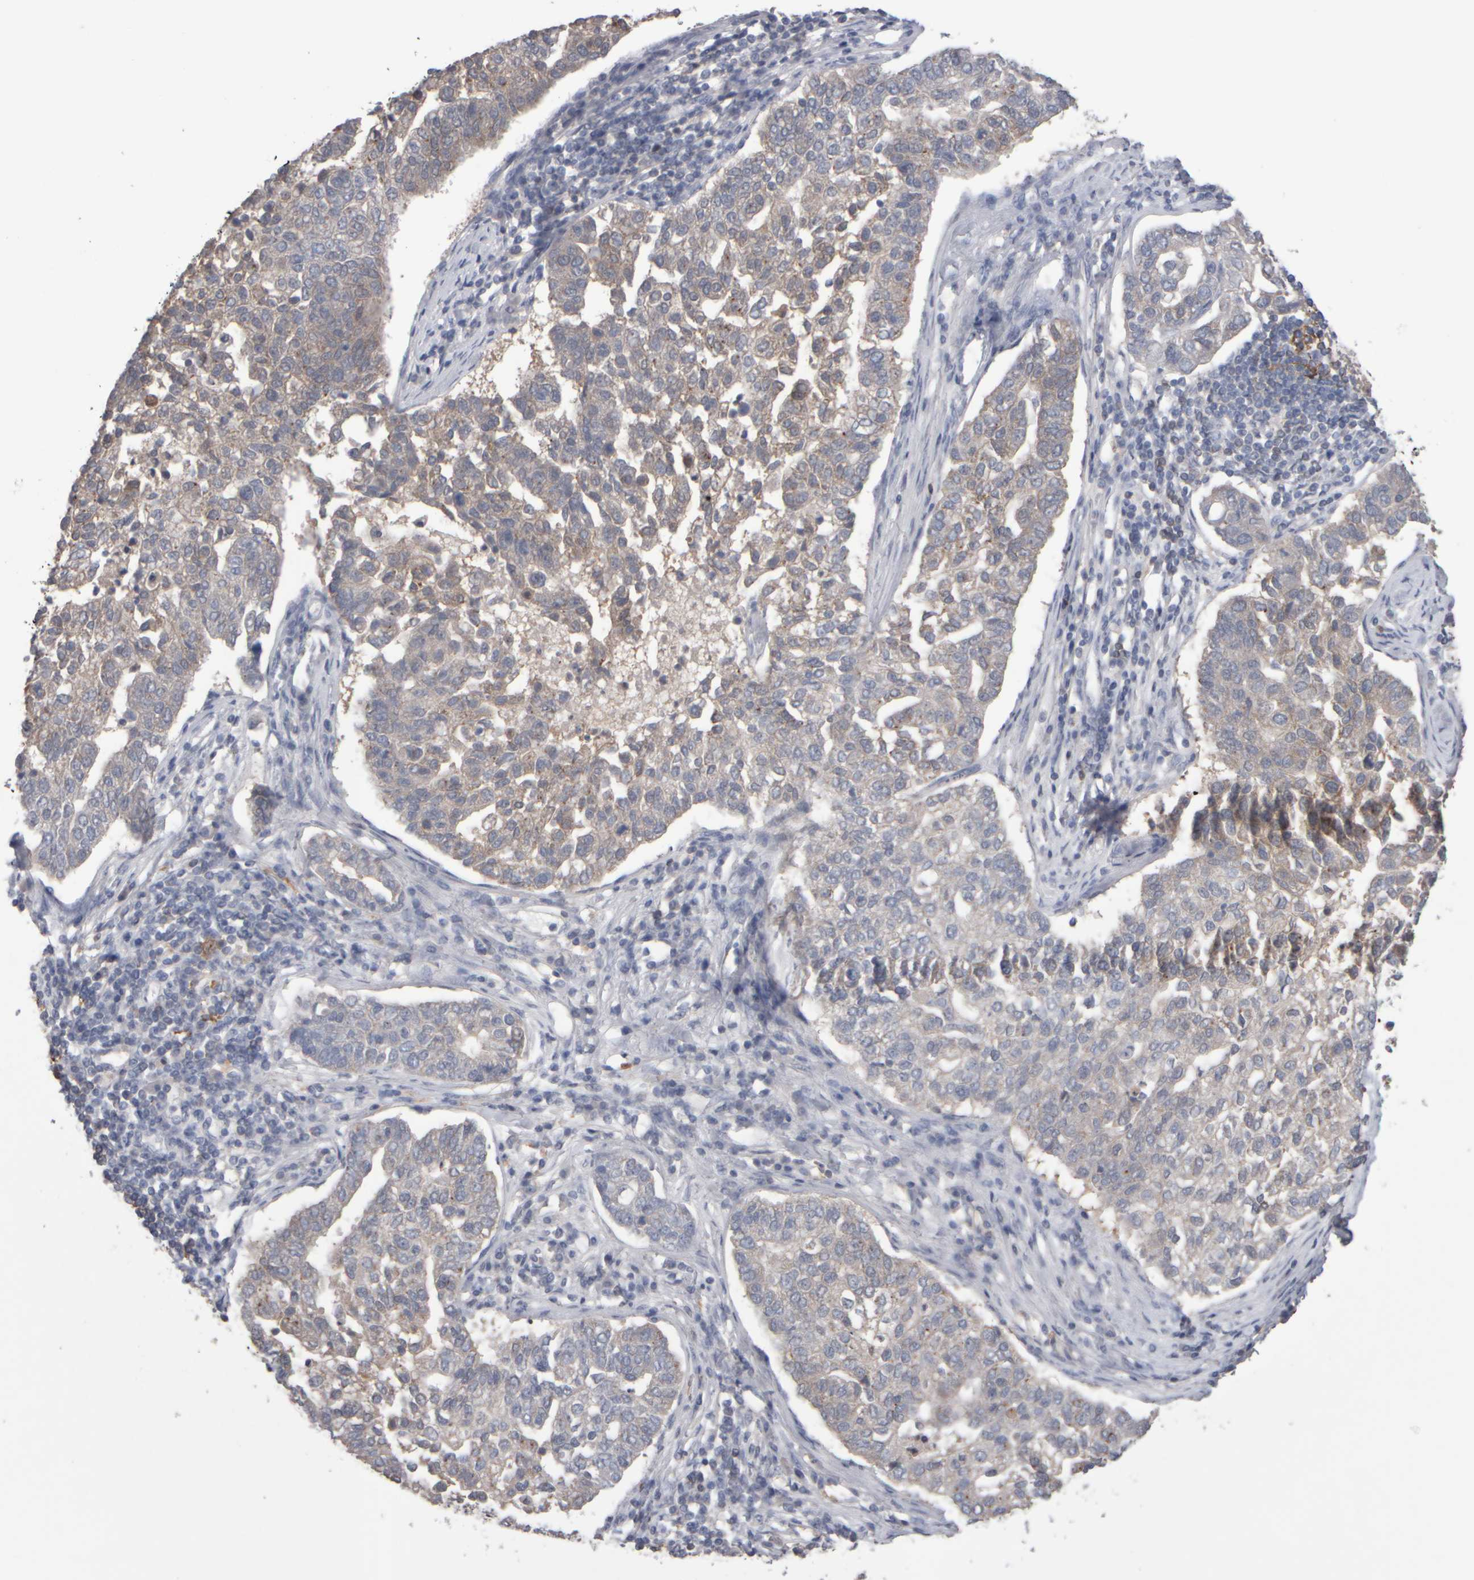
{"staining": {"intensity": "weak", "quantity": "<25%", "location": "cytoplasmic/membranous"}, "tissue": "pancreatic cancer", "cell_type": "Tumor cells", "image_type": "cancer", "snomed": [{"axis": "morphology", "description": "Adenocarcinoma, NOS"}, {"axis": "topography", "description": "Pancreas"}], "caption": "Human adenocarcinoma (pancreatic) stained for a protein using immunohistochemistry (IHC) shows no staining in tumor cells.", "gene": "EPHX2", "patient": {"sex": "female", "age": 61}}